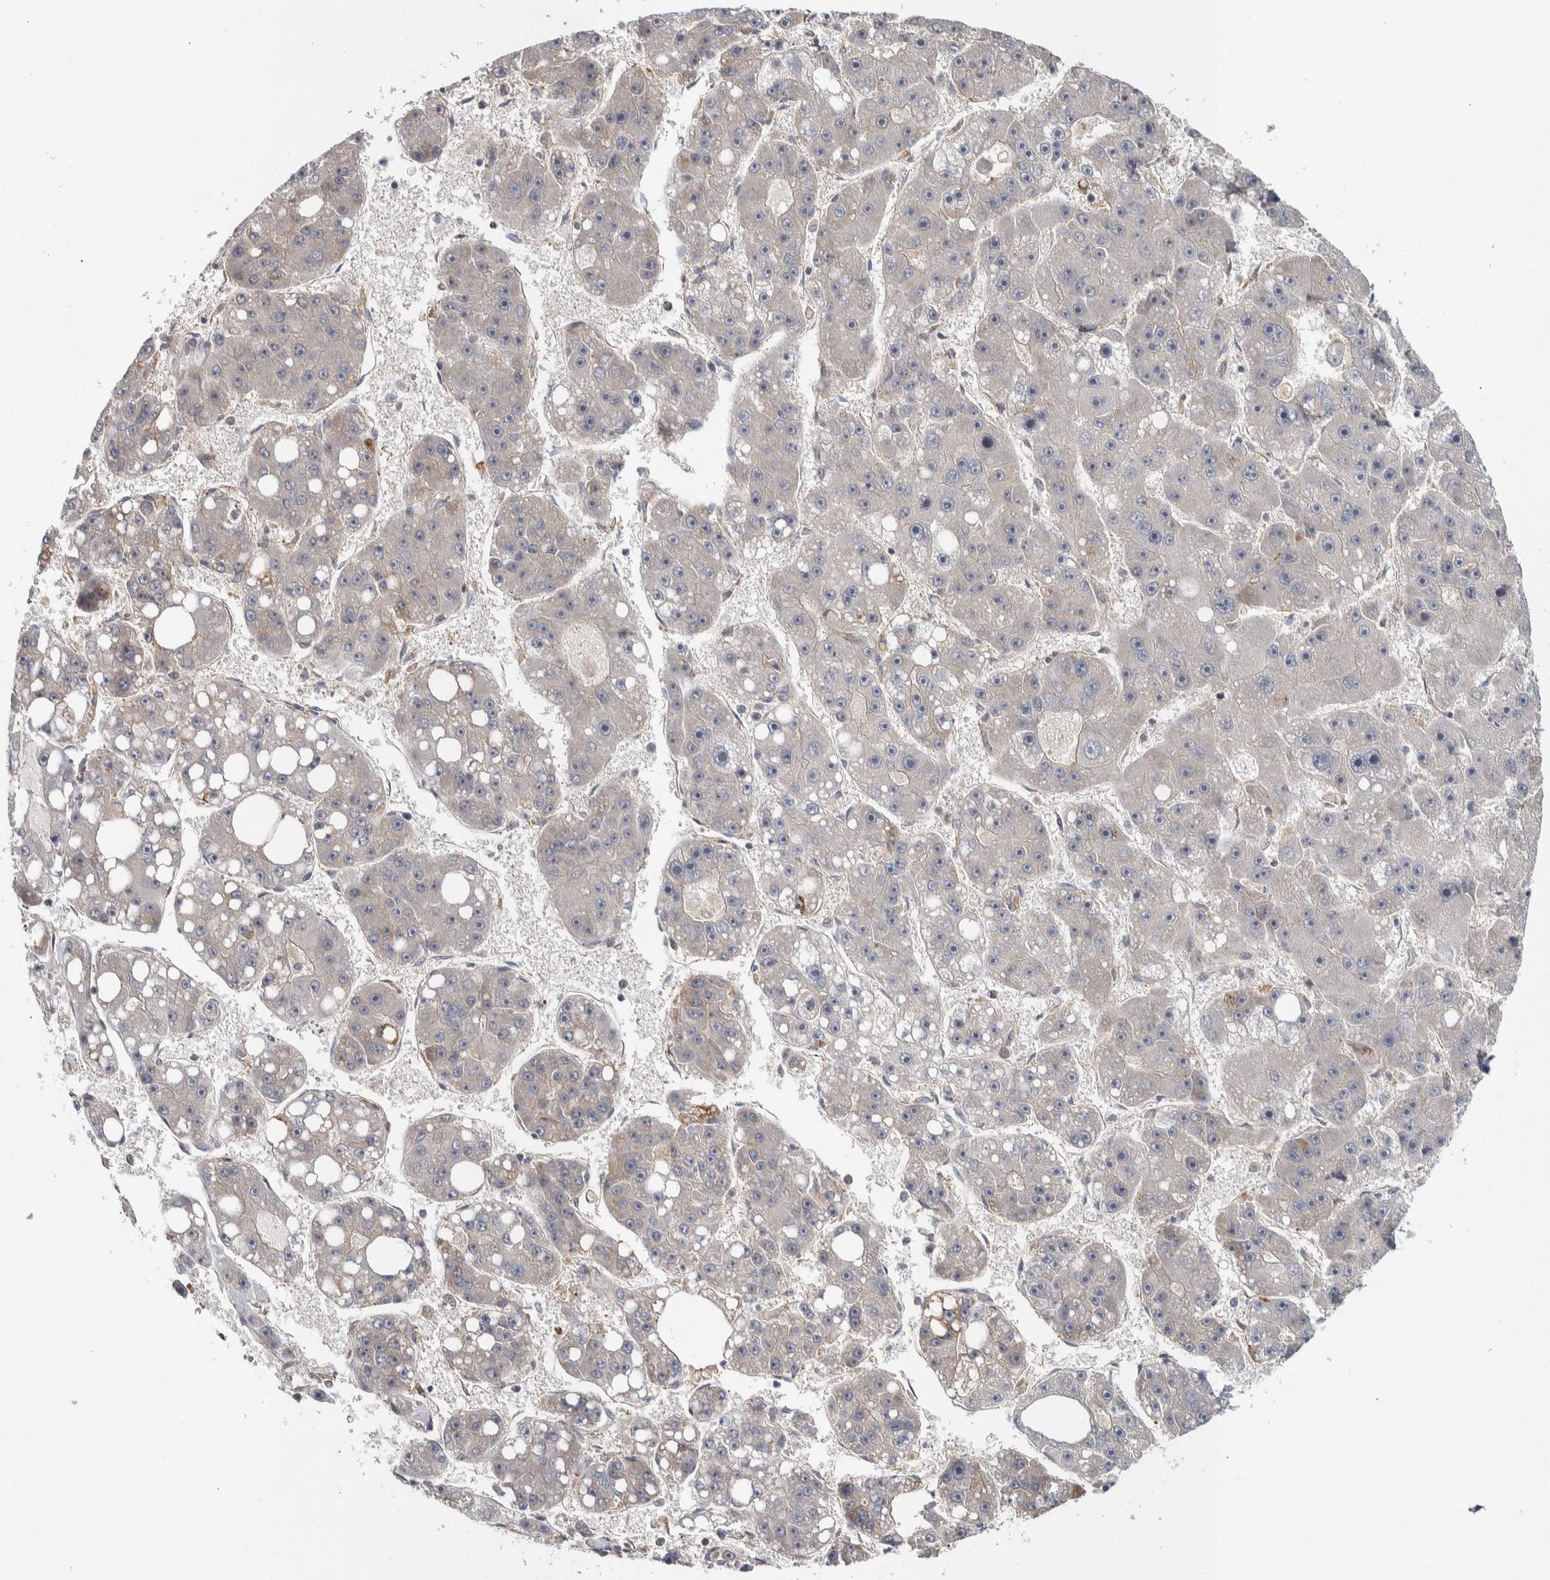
{"staining": {"intensity": "negative", "quantity": "none", "location": "none"}, "tissue": "liver cancer", "cell_type": "Tumor cells", "image_type": "cancer", "snomed": [{"axis": "morphology", "description": "Carcinoma, Hepatocellular, NOS"}, {"axis": "topography", "description": "Liver"}], "caption": "Immunohistochemistry (IHC) image of human hepatocellular carcinoma (liver) stained for a protein (brown), which reveals no staining in tumor cells. Nuclei are stained in blue.", "gene": "TBC1D31", "patient": {"sex": "female", "age": 61}}